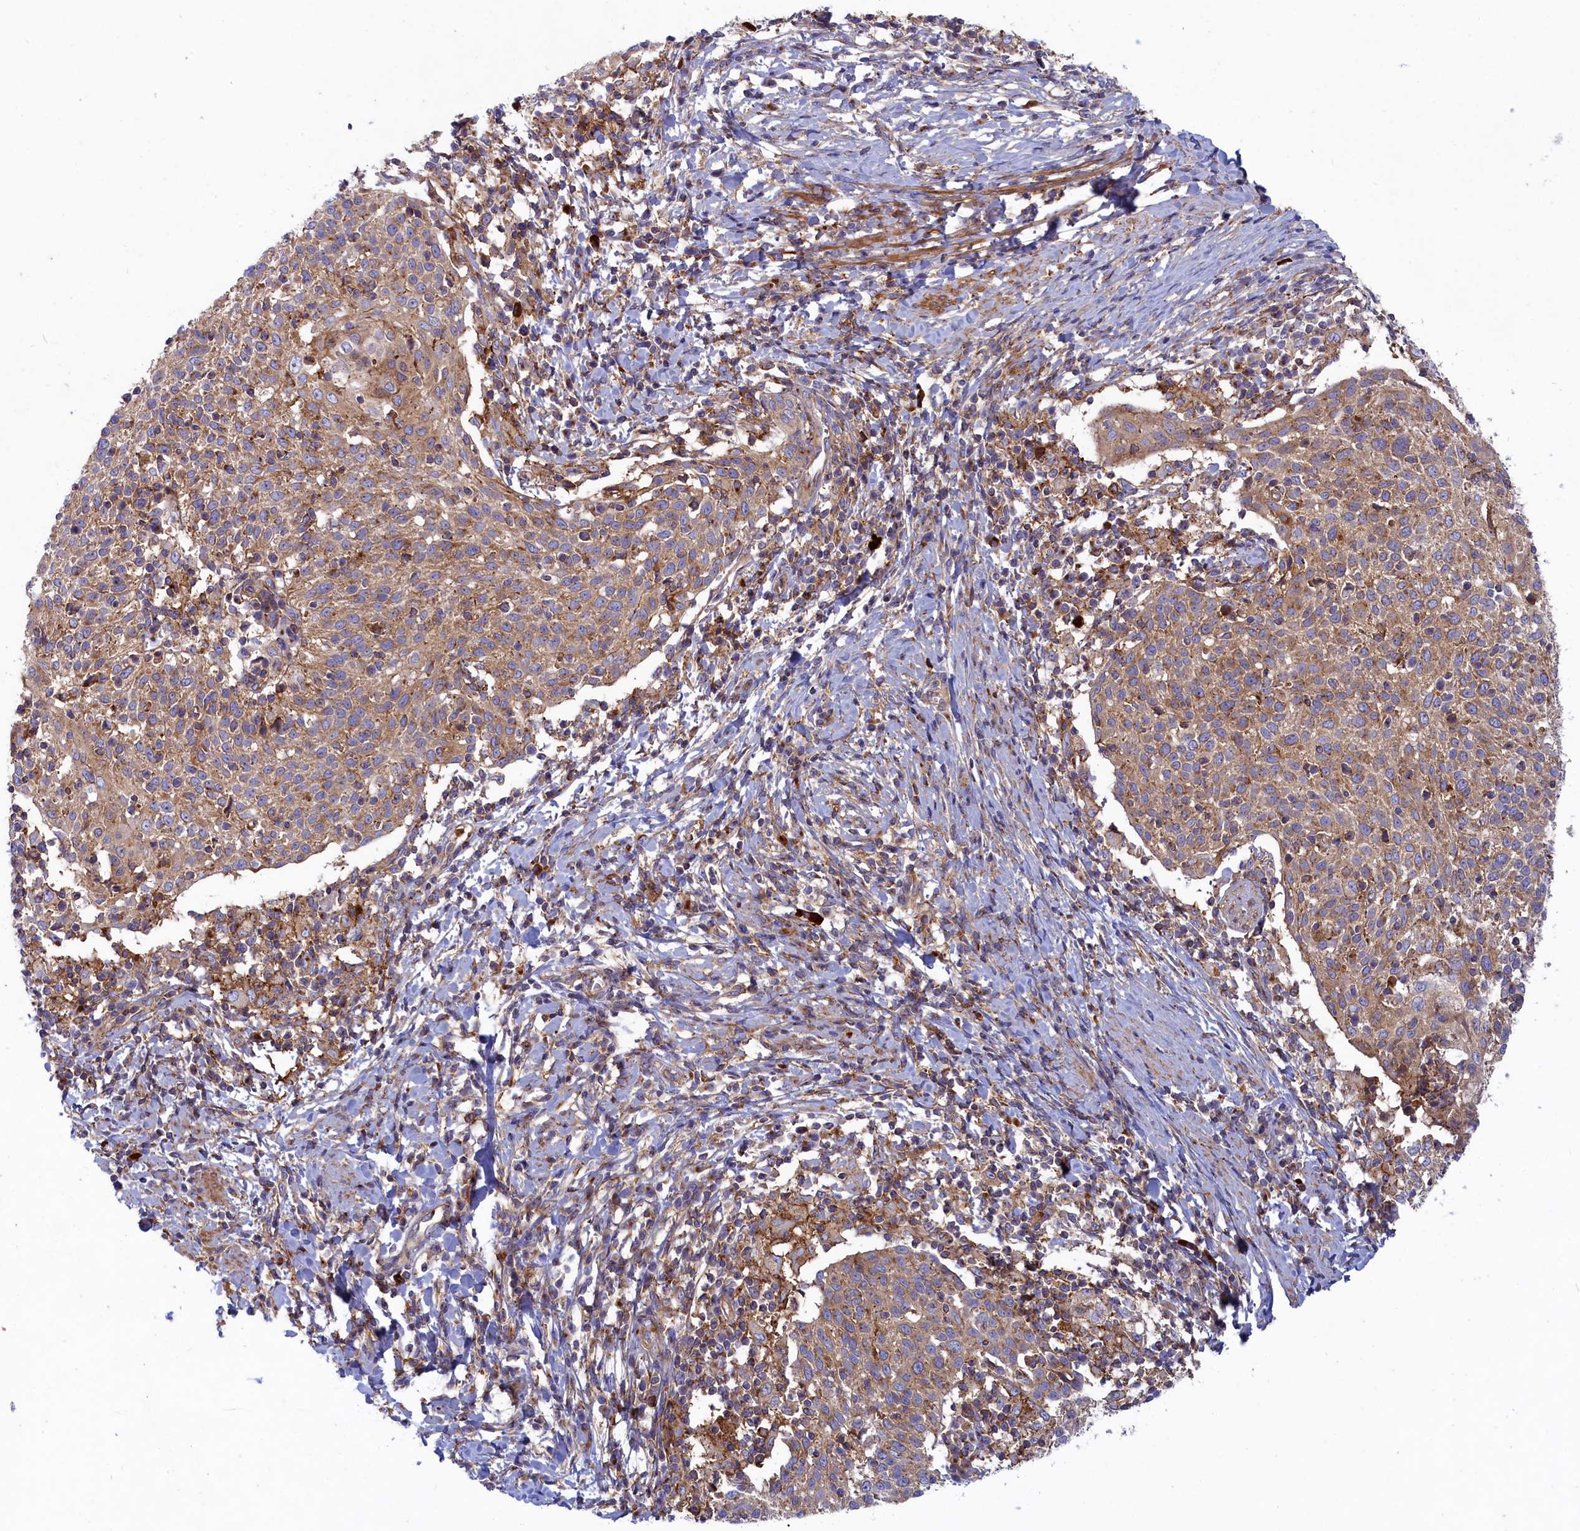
{"staining": {"intensity": "weak", "quantity": ">75%", "location": "cytoplasmic/membranous"}, "tissue": "cervical cancer", "cell_type": "Tumor cells", "image_type": "cancer", "snomed": [{"axis": "morphology", "description": "Squamous cell carcinoma, NOS"}, {"axis": "topography", "description": "Cervix"}], "caption": "The photomicrograph exhibits staining of cervical cancer (squamous cell carcinoma), revealing weak cytoplasmic/membranous protein staining (brown color) within tumor cells. The protein of interest is stained brown, and the nuclei are stained in blue (DAB (3,3'-diaminobenzidine) IHC with brightfield microscopy, high magnification).", "gene": "SCAMP4", "patient": {"sex": "female", "age": 52}}